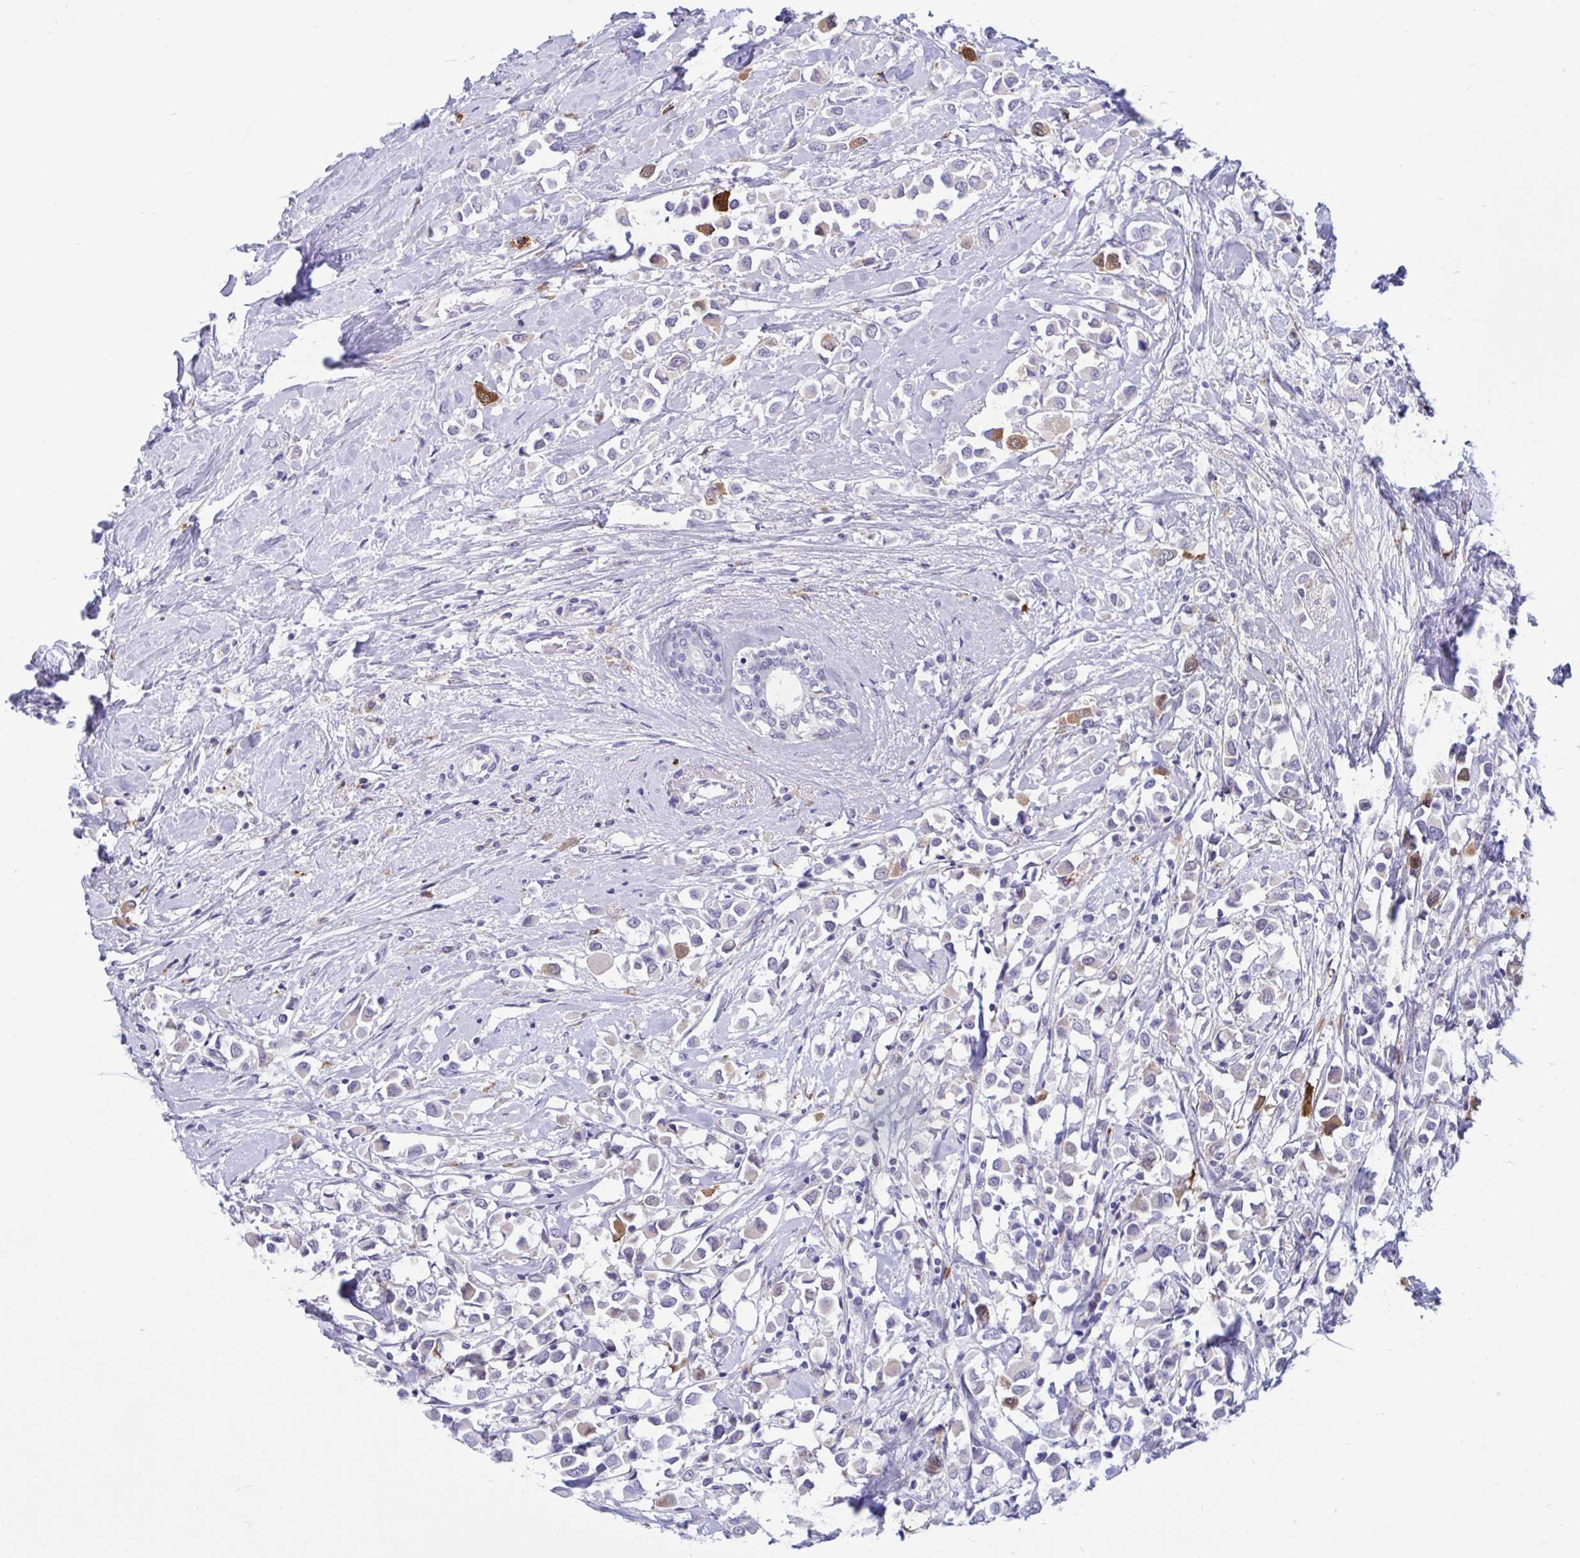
{"staining": {"intensity": "moderate", "quantity": "<25%", "location": "cytoplasmic/membranous"}, "tissue": "breast cancer", "cell_type": "Tumor cells", "image_type": "cancer", "snomed": [{"axis": "morphology", "description": "Duct carcinoma"}, {"axis": "topography", "description": "Breast"}], "caption": "Protein analysis of breast cancer tissue shows moderate cytoplasmic/membranous positivity in about <25% of tumor cells.", "gene": "FAM219B", "patient": {"sex": "female", "age": 61}}